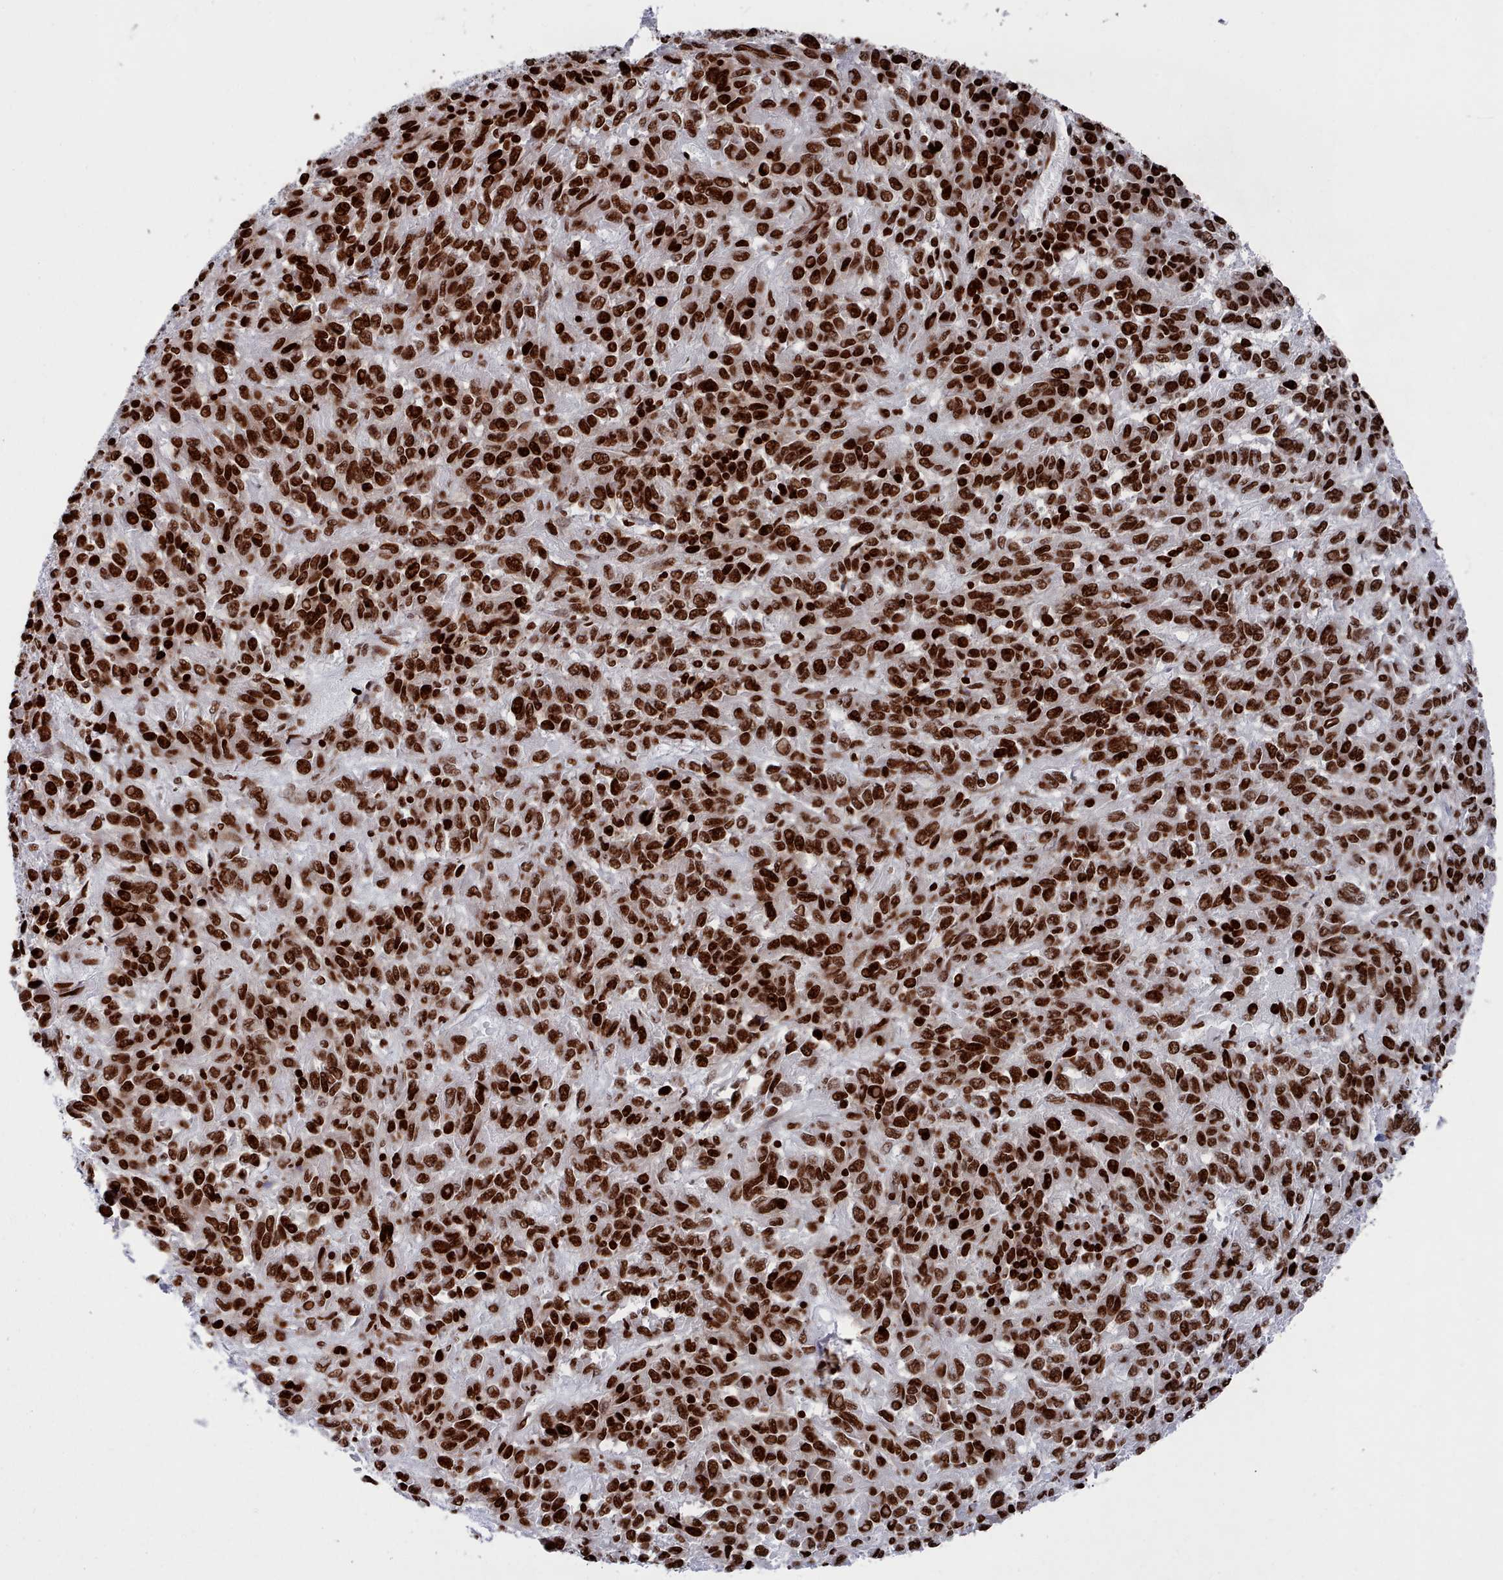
{"staining": {"intensity": "strong", "quantity": ">75%", "location": "nuclear"}, "tissue": "melanoma", "cell_type": "Tumor cells", "image_type": "cancer", "snomed": [{"axis": "morphology", "description": "Malignant melanoma, Metastatic site"}, {"axis": "topography", "description": "Lung"}], "caption": "DAB (3,3'-diaminobenzidine) immunohistochemical staining of human malignant melanoma (metastatic site) shows strong nuclear protein positivity in approximately >75% of tumor cells.", "gene": "PCDHB12", "patient": {"sex": "male", "age": 64}}